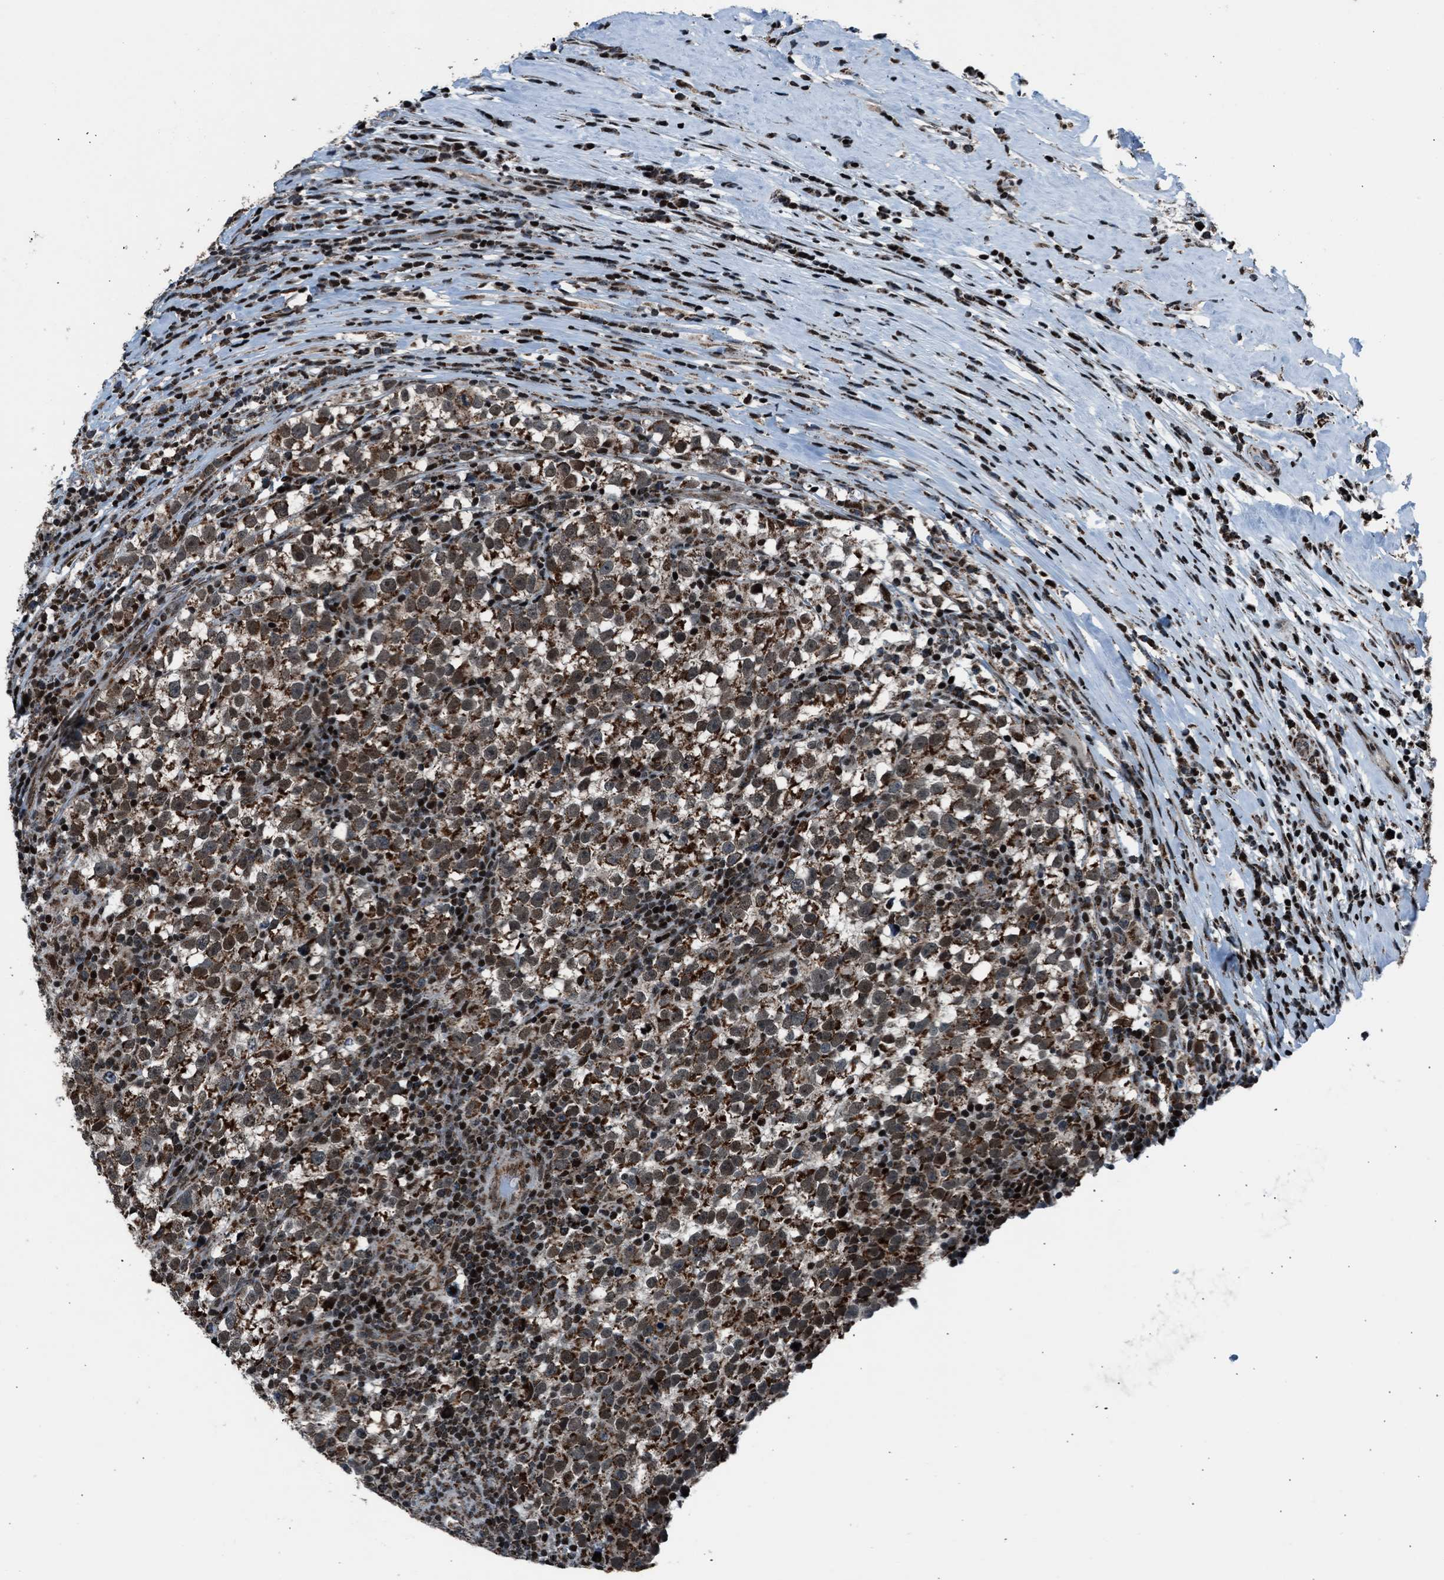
{"staining": {"intensity": "moderate", "quantity": ">75%", "location": "cytoplasmic/membranous,nuclear"}, "tissue": "testis cancer", "cell_type": "Tumor cells", "image_type": "cancer", "snomed": [{"axis": "morphology", "description": "Normal tissue, NOS"}, {"axis": "morphology", "description": "Seminoma, NOS"}, {"axis": "topography", "description": "Testis"}], "caption": "Immunohistochemistry (IHC) photomicrograph of testis seminoma stained for a protein (brown), which demonstrates medium levels of moderate cytoplasmic/membranous and nuclear staining in about >75% of tumor cells.", "gene": "MORC3", "patient": {"sex": "male", "age": 43}}